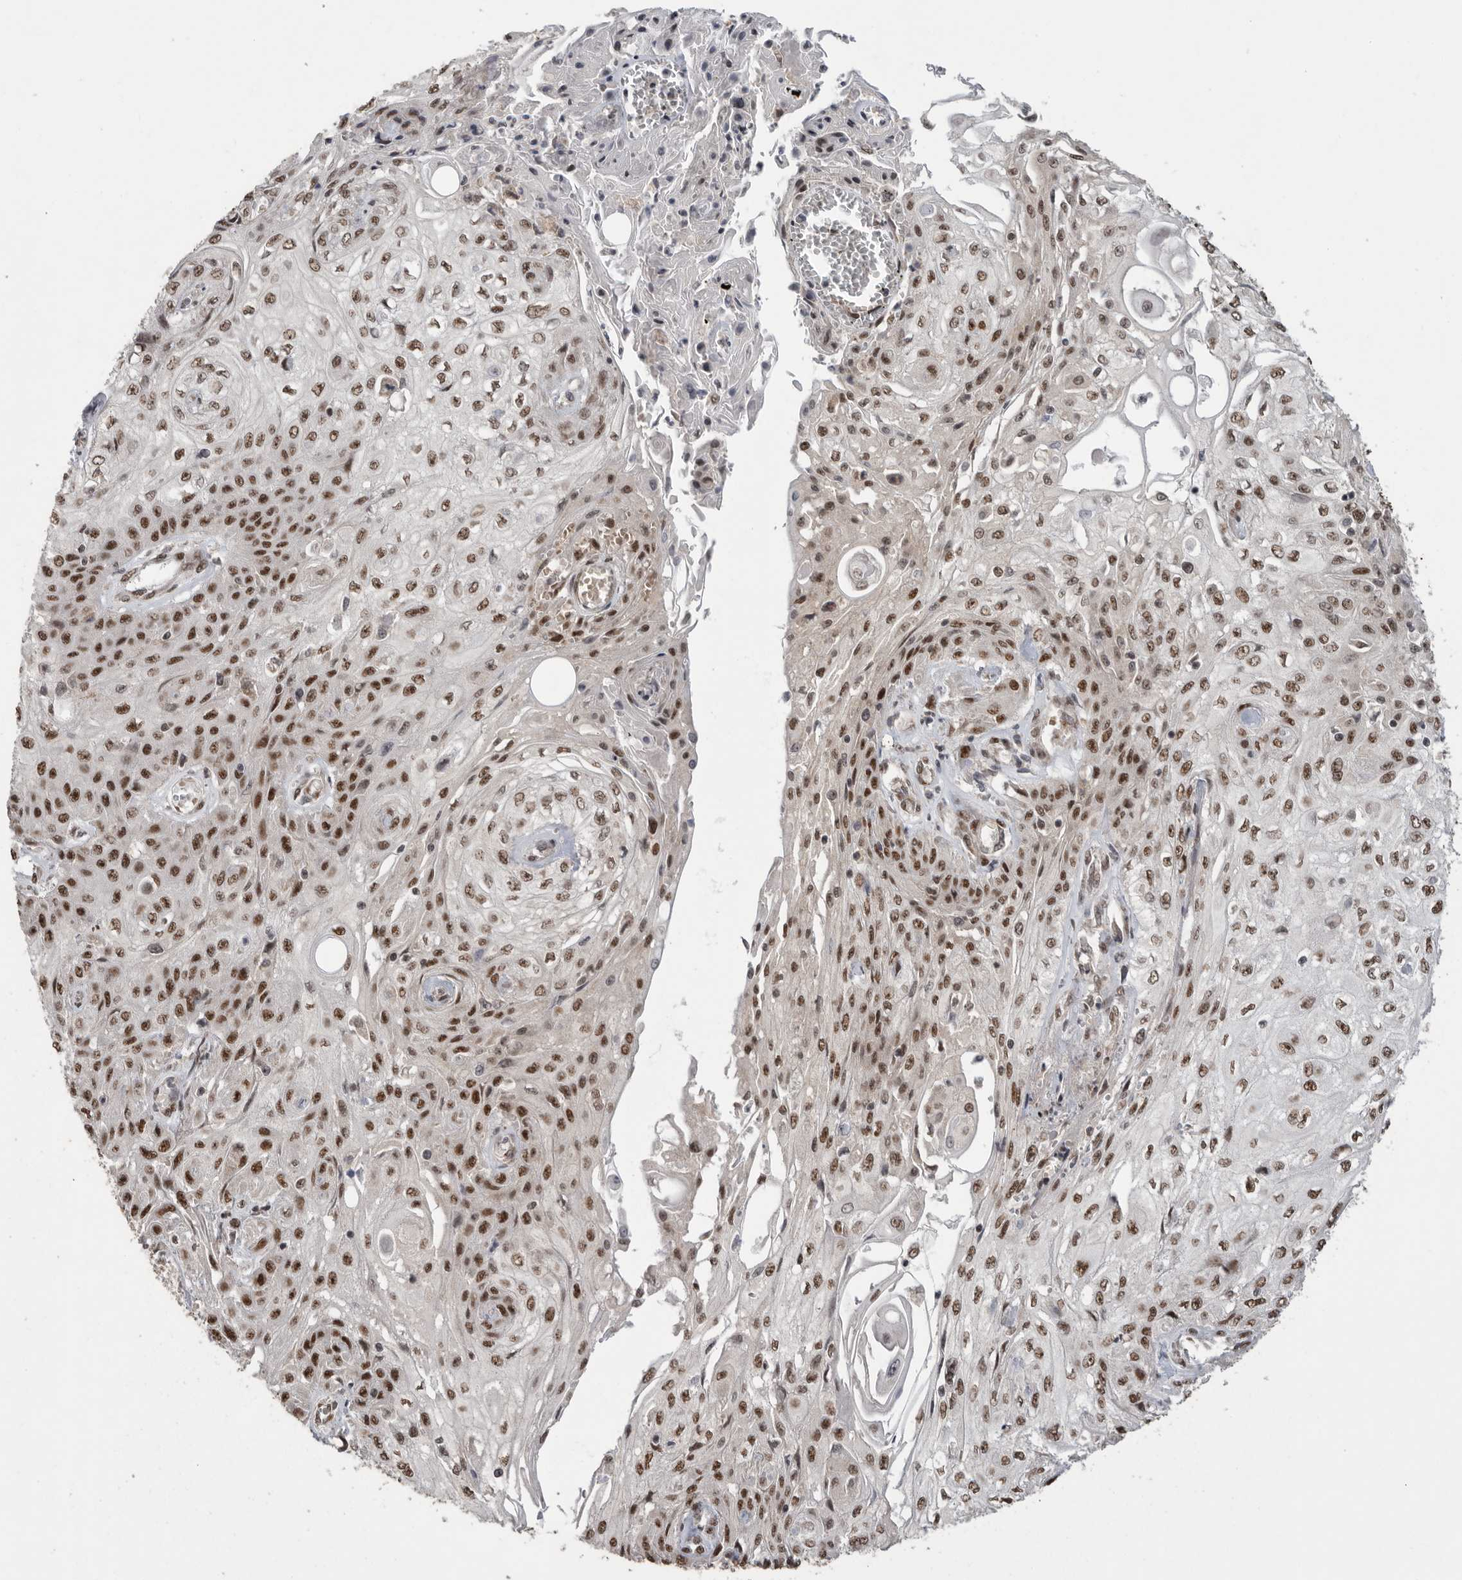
{"staining": {"intensity": "strong", "quantity": ">75%", "location": "nuclear"}, "tissue": "skin cancer", "cell_type": "Tumor cells", "image_type": "cancer", "snomed": [{"axis": "morphology", "description": "Squamous cell carcinoma, NOS"}, {"axis": "morphology", "description": "Squamous cell carcinoma, metastatic, NOS"}, {"axis": "topography", "description": "Skin"}, {"axis": "topography", "description": "Lymph node"}], "caption": "Protein staining of skin metastatic squamous cell carcinoma tissue displays strong nuclear positivity in approximately >75% of tumor cells.", "gene": "PPP1R10", "patient": {"sex": "male", "age": 75}}